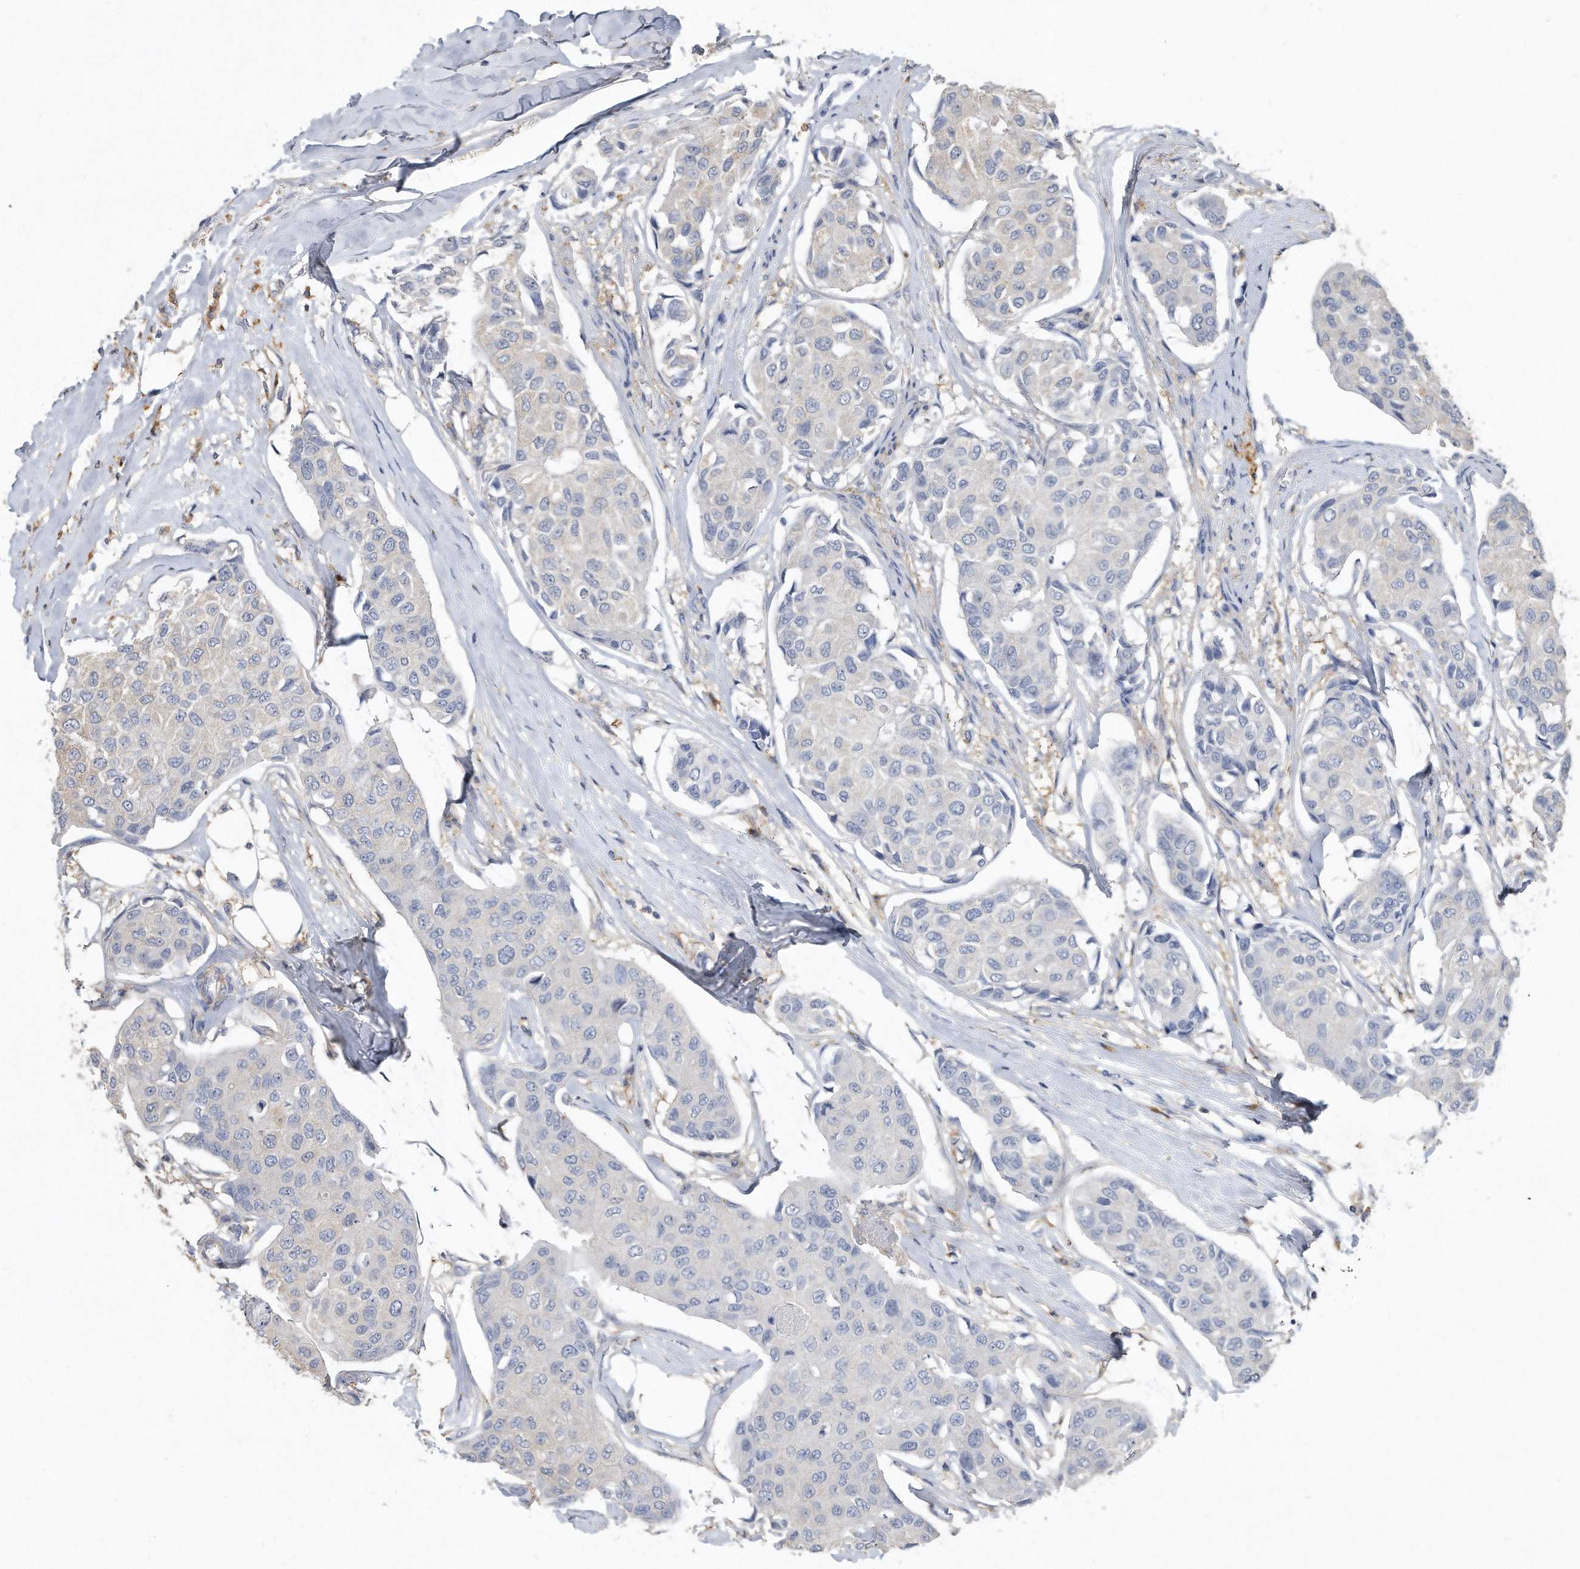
{"staining": {"intensity": "negative", "quantity": "none", "location": "none"}, "tissue": "breast cancer", "cell_type": "Tumor cells", "image_type": "cancer", "snomed": [{"axis": "morphology", "description": "Duct carcinoma"}, {"axis": "topography", "description": "Breast"}], "caption": "Immunohistochemistry histopathology image of neoplastic tissue: human infiltrating ductal carcinoma (breast) stained with DAB shows no significant protein staining in tumor cells.", "gene": "PGBD2", "patient": {"sex": "female", "age": 80}}